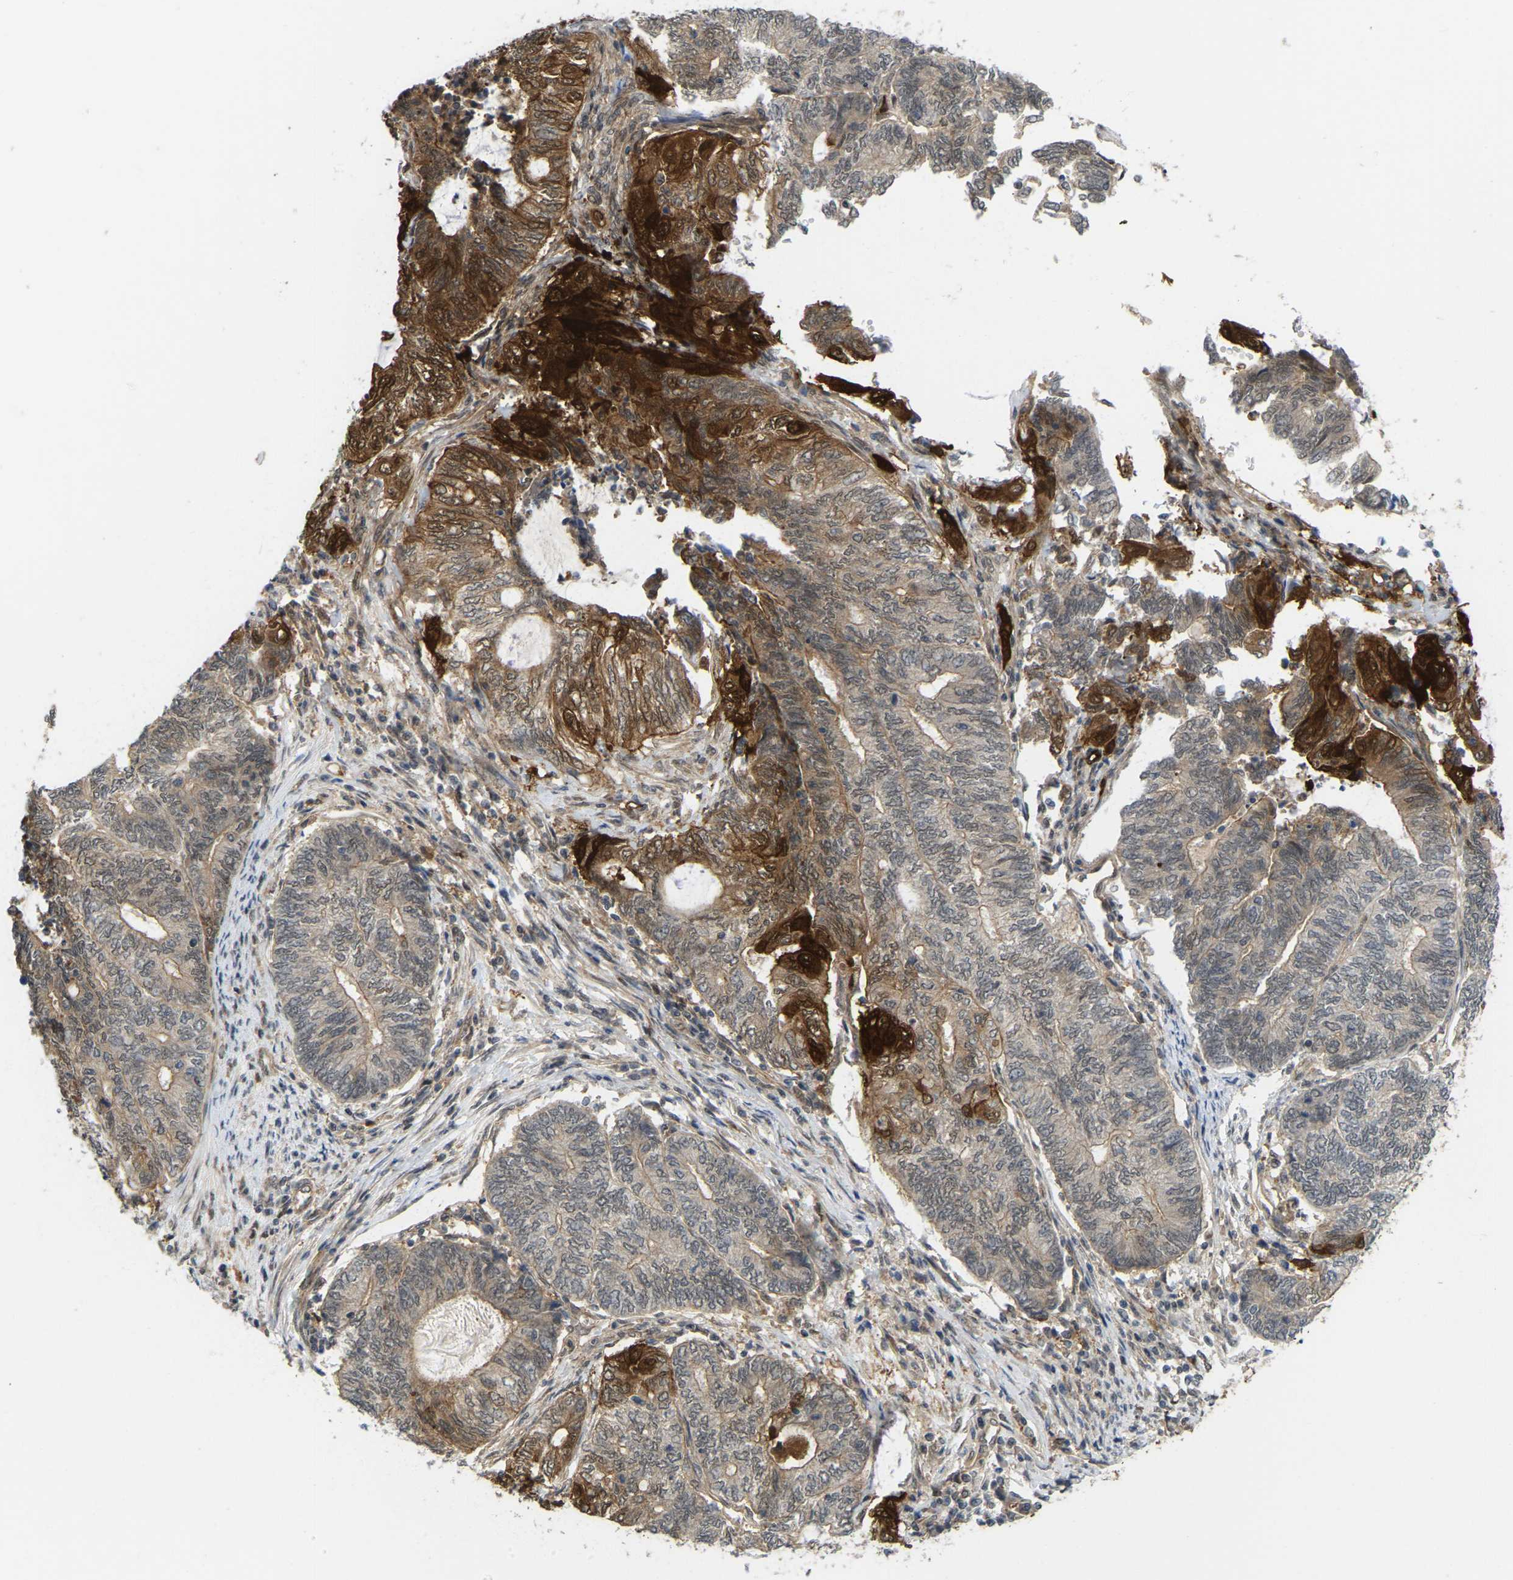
{"staining": {"intensity": "strong", "quantity": "25%-75%", "location": "cytoplasmic/membranous"}, "tissue": "endometrial cancer", "cell_type": "Tumor cells", "image_type": "cancer", "snomed": [{"axis": "morphology", "description": "Adenocarcinoma, NOS"}, {"axis": "topography", "description": "Uterus"}, {"axis": "topography", "description": "Endometrium"}], "caption": "Protein expression analysis of human endometrial adenocarcinoma reveals strong cytoplasmic/membranous expression in about 25%-75% of tumor cells. (IHC, brightfield microscopy, high magnification).", "gene": "SERPINB5", "patient": {"sex": "female", "age": 70}}